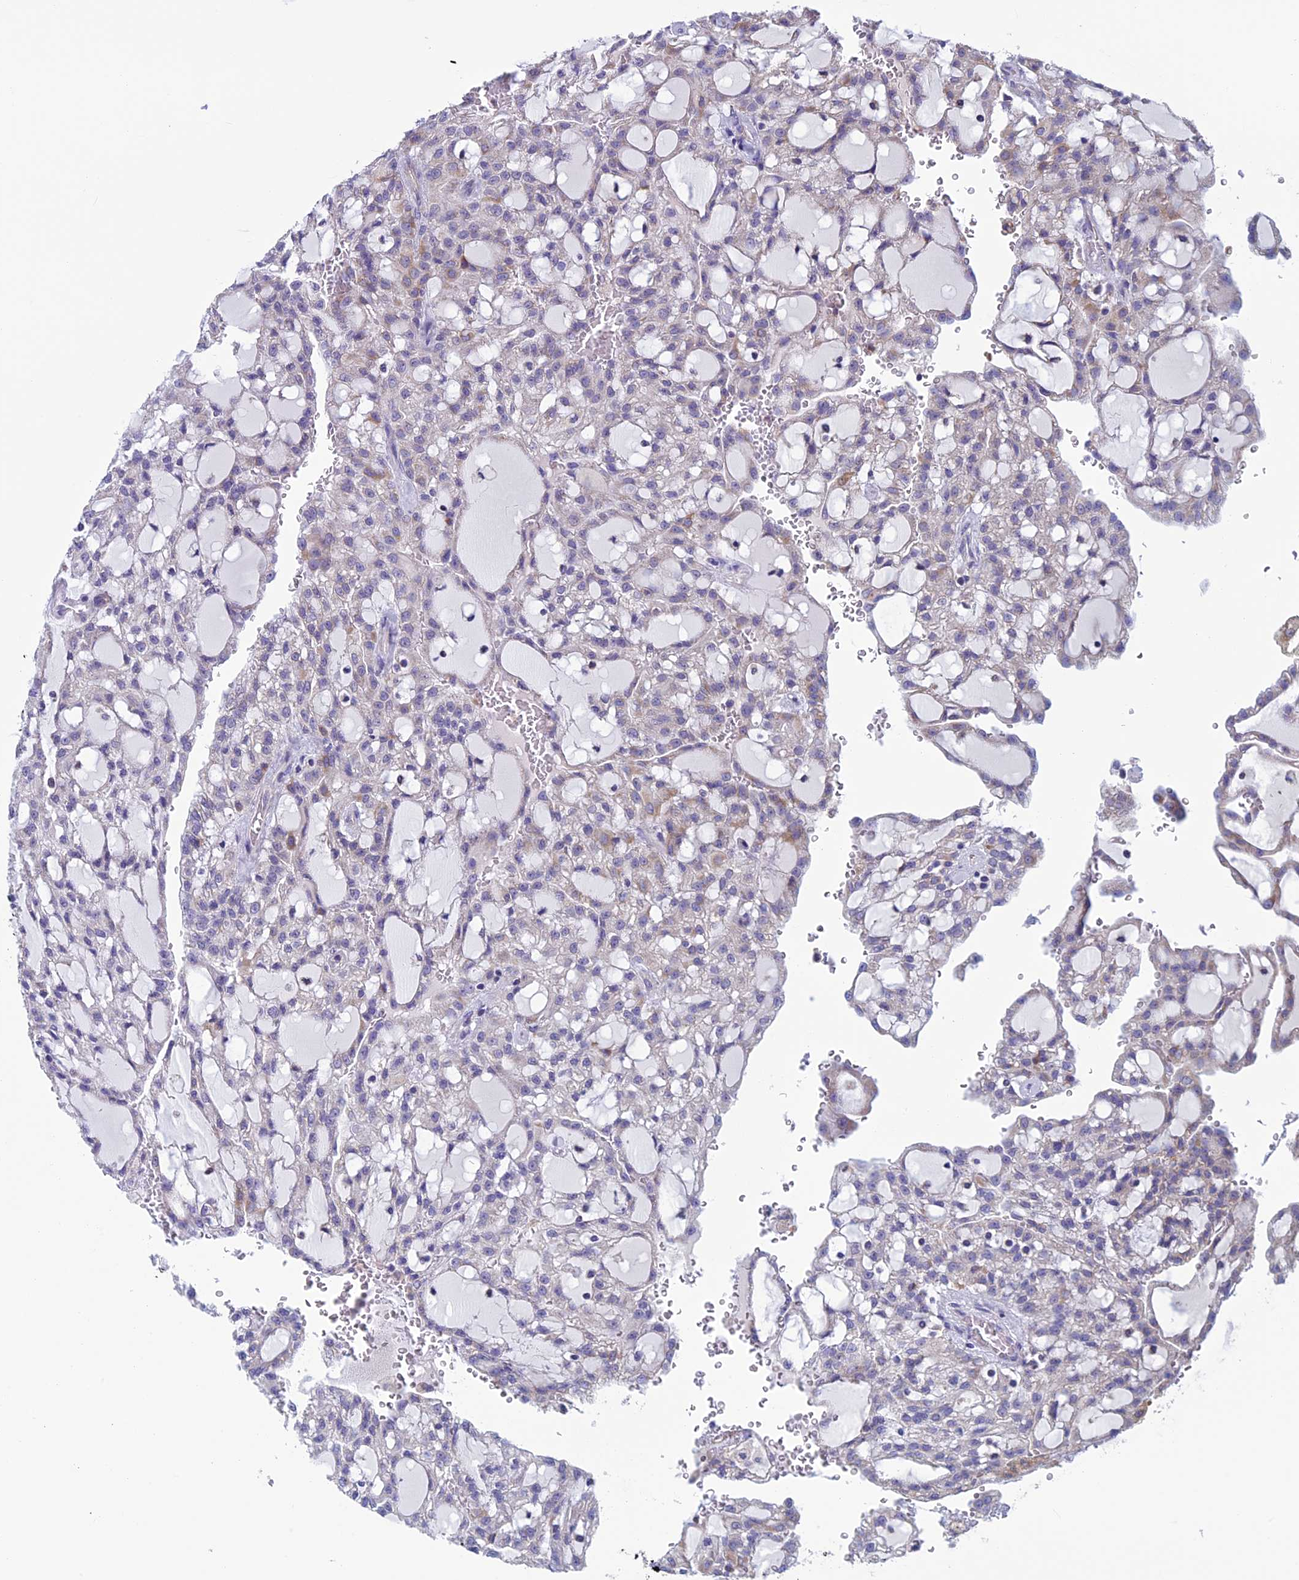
{"staining": {"intensity": "negative", "quantity": "none", "location": "none"}, "tissue": "renal cancer", "cell_type": "Tumor cells", "image_type": "cancer", "snomed": [{"axis": "morphology", "description": "Adenocarcinoma, NOS"}, {"axis": "topography", "description": "Kidney"}], "caption": "There is no significant positivity in tumor cells of renal cancer.", "gene": "MFSD12", "patient": {"sex": "male", "age": 63}}